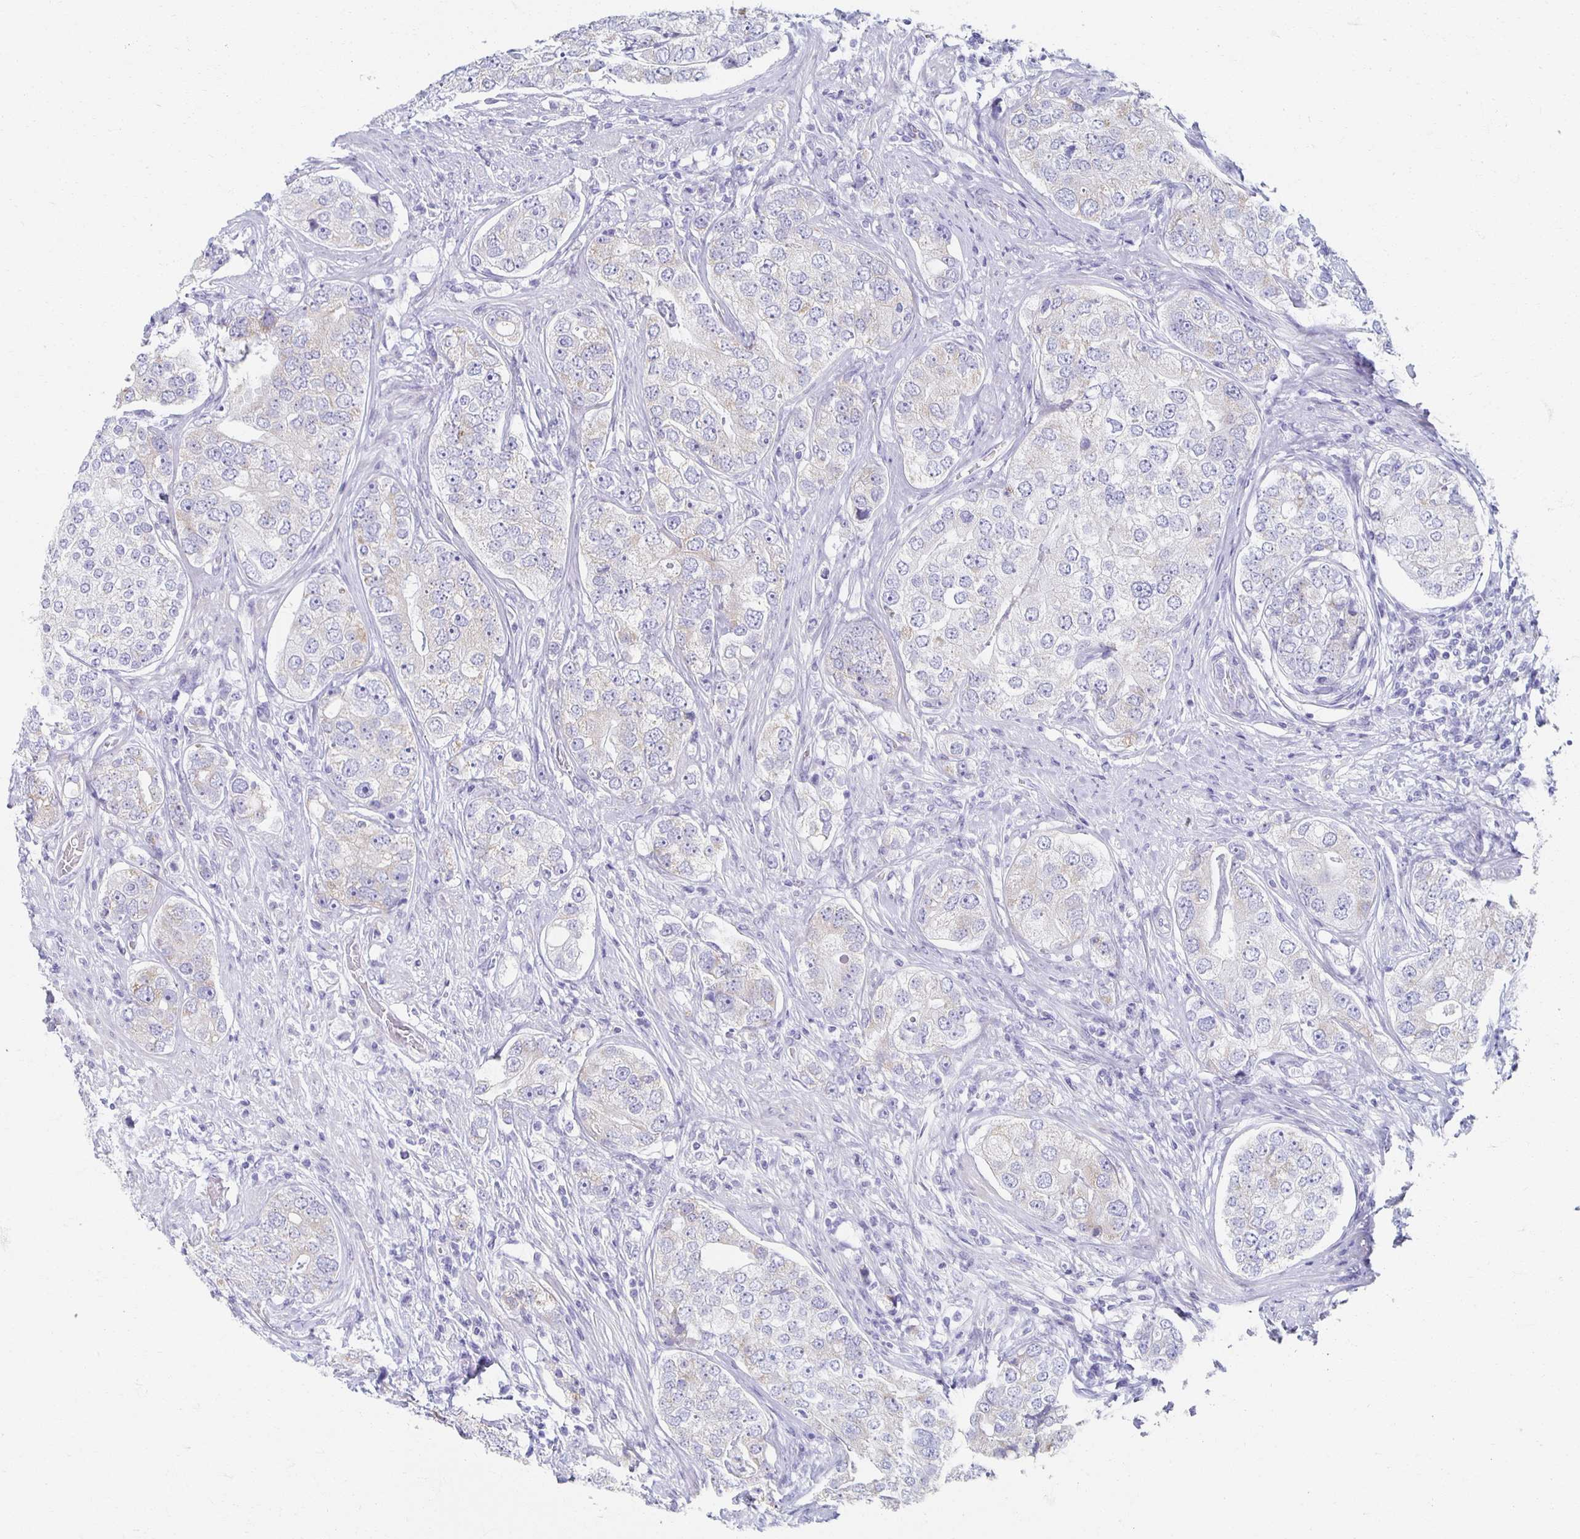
{"staining": {"intensity": "weak", "quantity": "<25%", "location": "cytoplasmic/membranous"}, "tissue": "prostate cancer", "cell_type": "Tumor cells", "image_type": "cancer", "snomed": [{"axis": "morphology", "description": "Adenocarcinoma, High grade"}, {"axis": "topography", "description": "Prostate"}], "caption": "This is a histopathology image of immunohistochemistry (IHC) staining of adenocarcinoma (high-grade) (prostate), which shows no staining in tumor cells. Brightfield microscopy of immunohistochemistry (IHC) stained with DAB (3,3'-diaminobenzidine) (brown) and hematoxylin (blue), captured at high magnification.", "gene": "TEX44", "patient": {"sex": "male", "age": 60}}